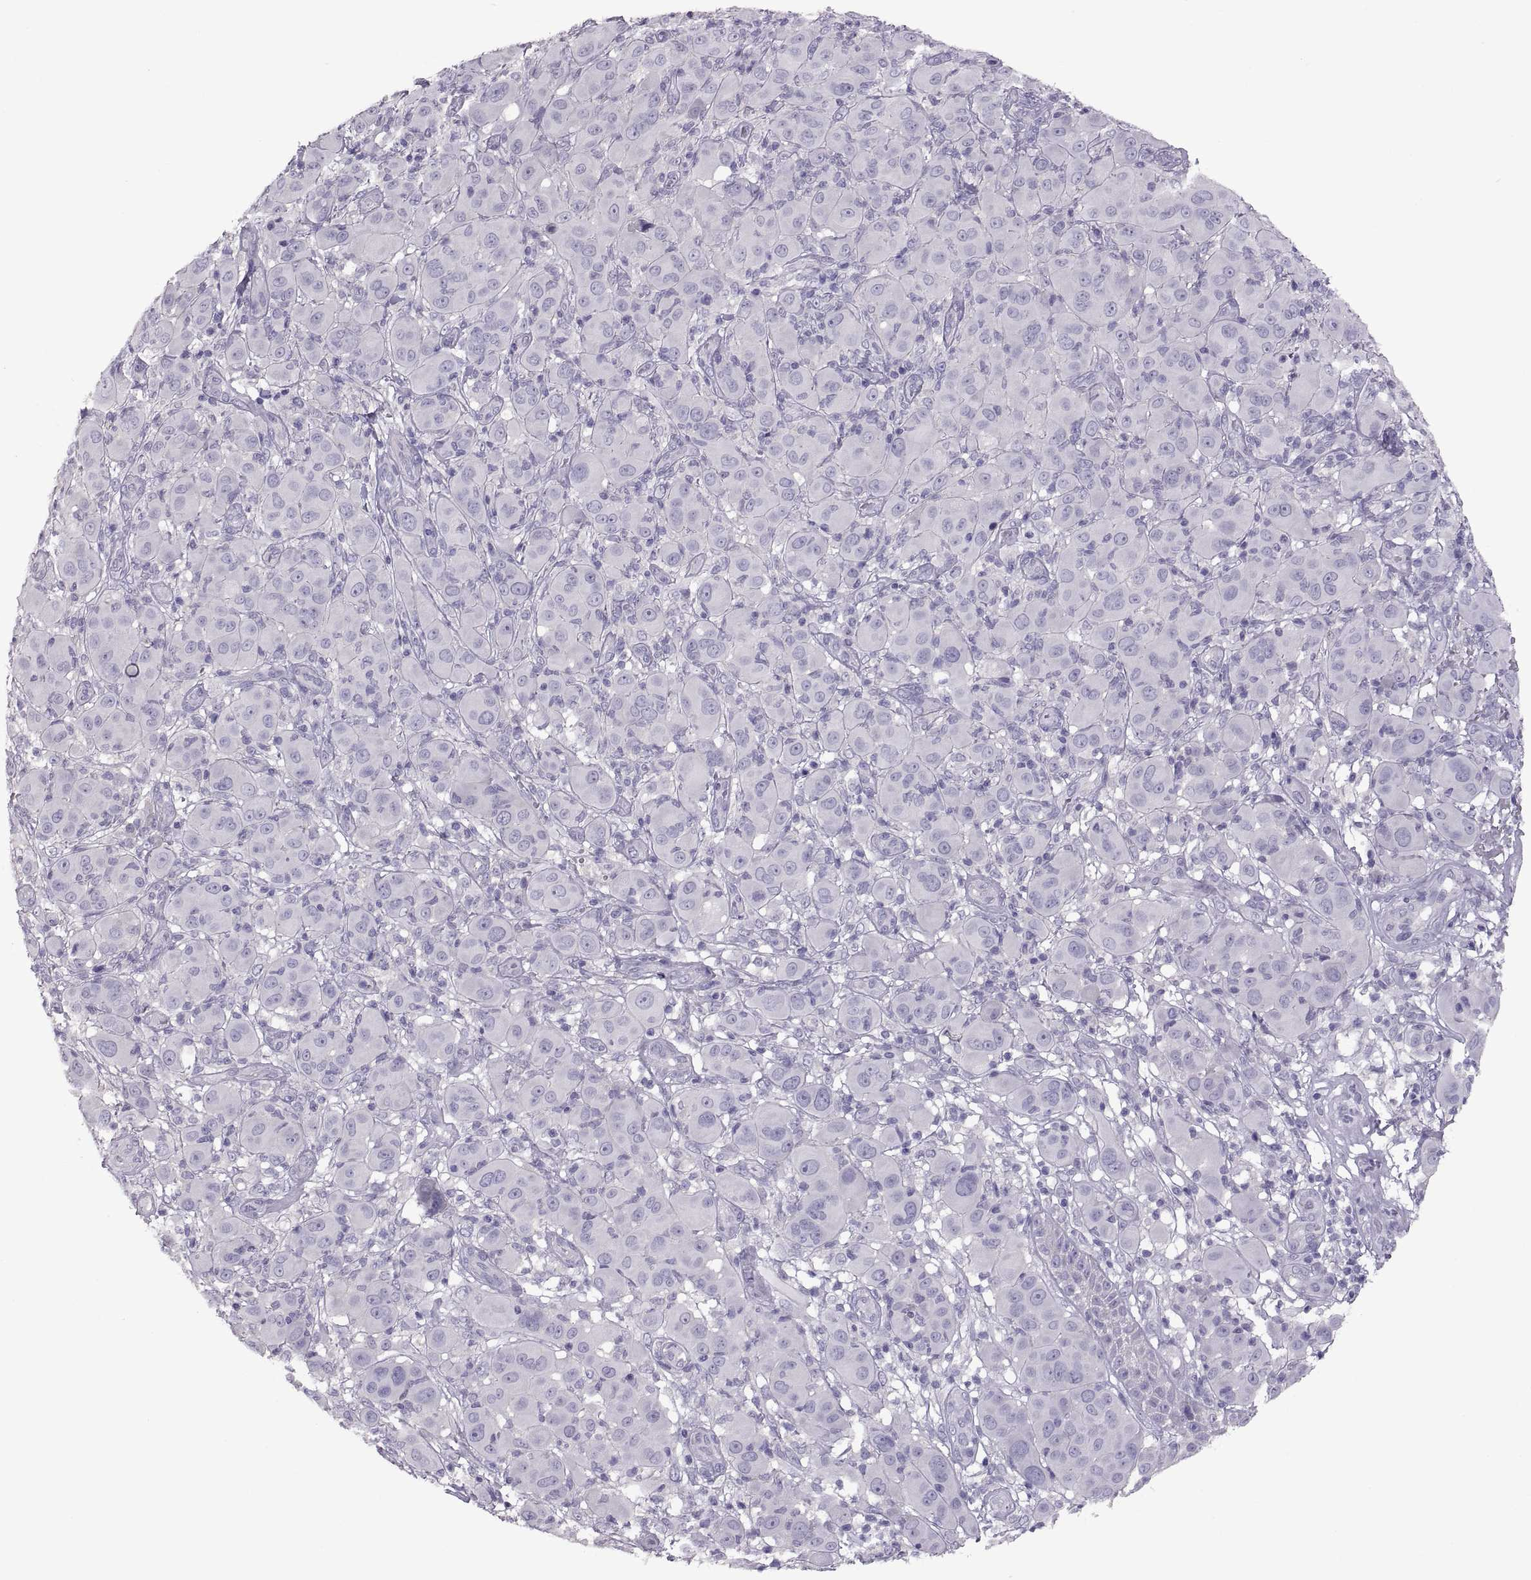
{"staining": {"intensity": "negative", "quantity": "none", "location": "none"}, "tissue": "melanoma", "cell_type": "Tumor cells", "image_type": "cancer", "snomed": [{"axis": "morphology", "description": "Malignant melanoma, NOS"}, {"axis": "topography", "description": "Skin"}], "caption": "Immunohistochemical staining of human melanoma demonstrates no significant expression in tumor cells.", "gene": "TBX19", "patient": {"sex": "female", "age": 87}}